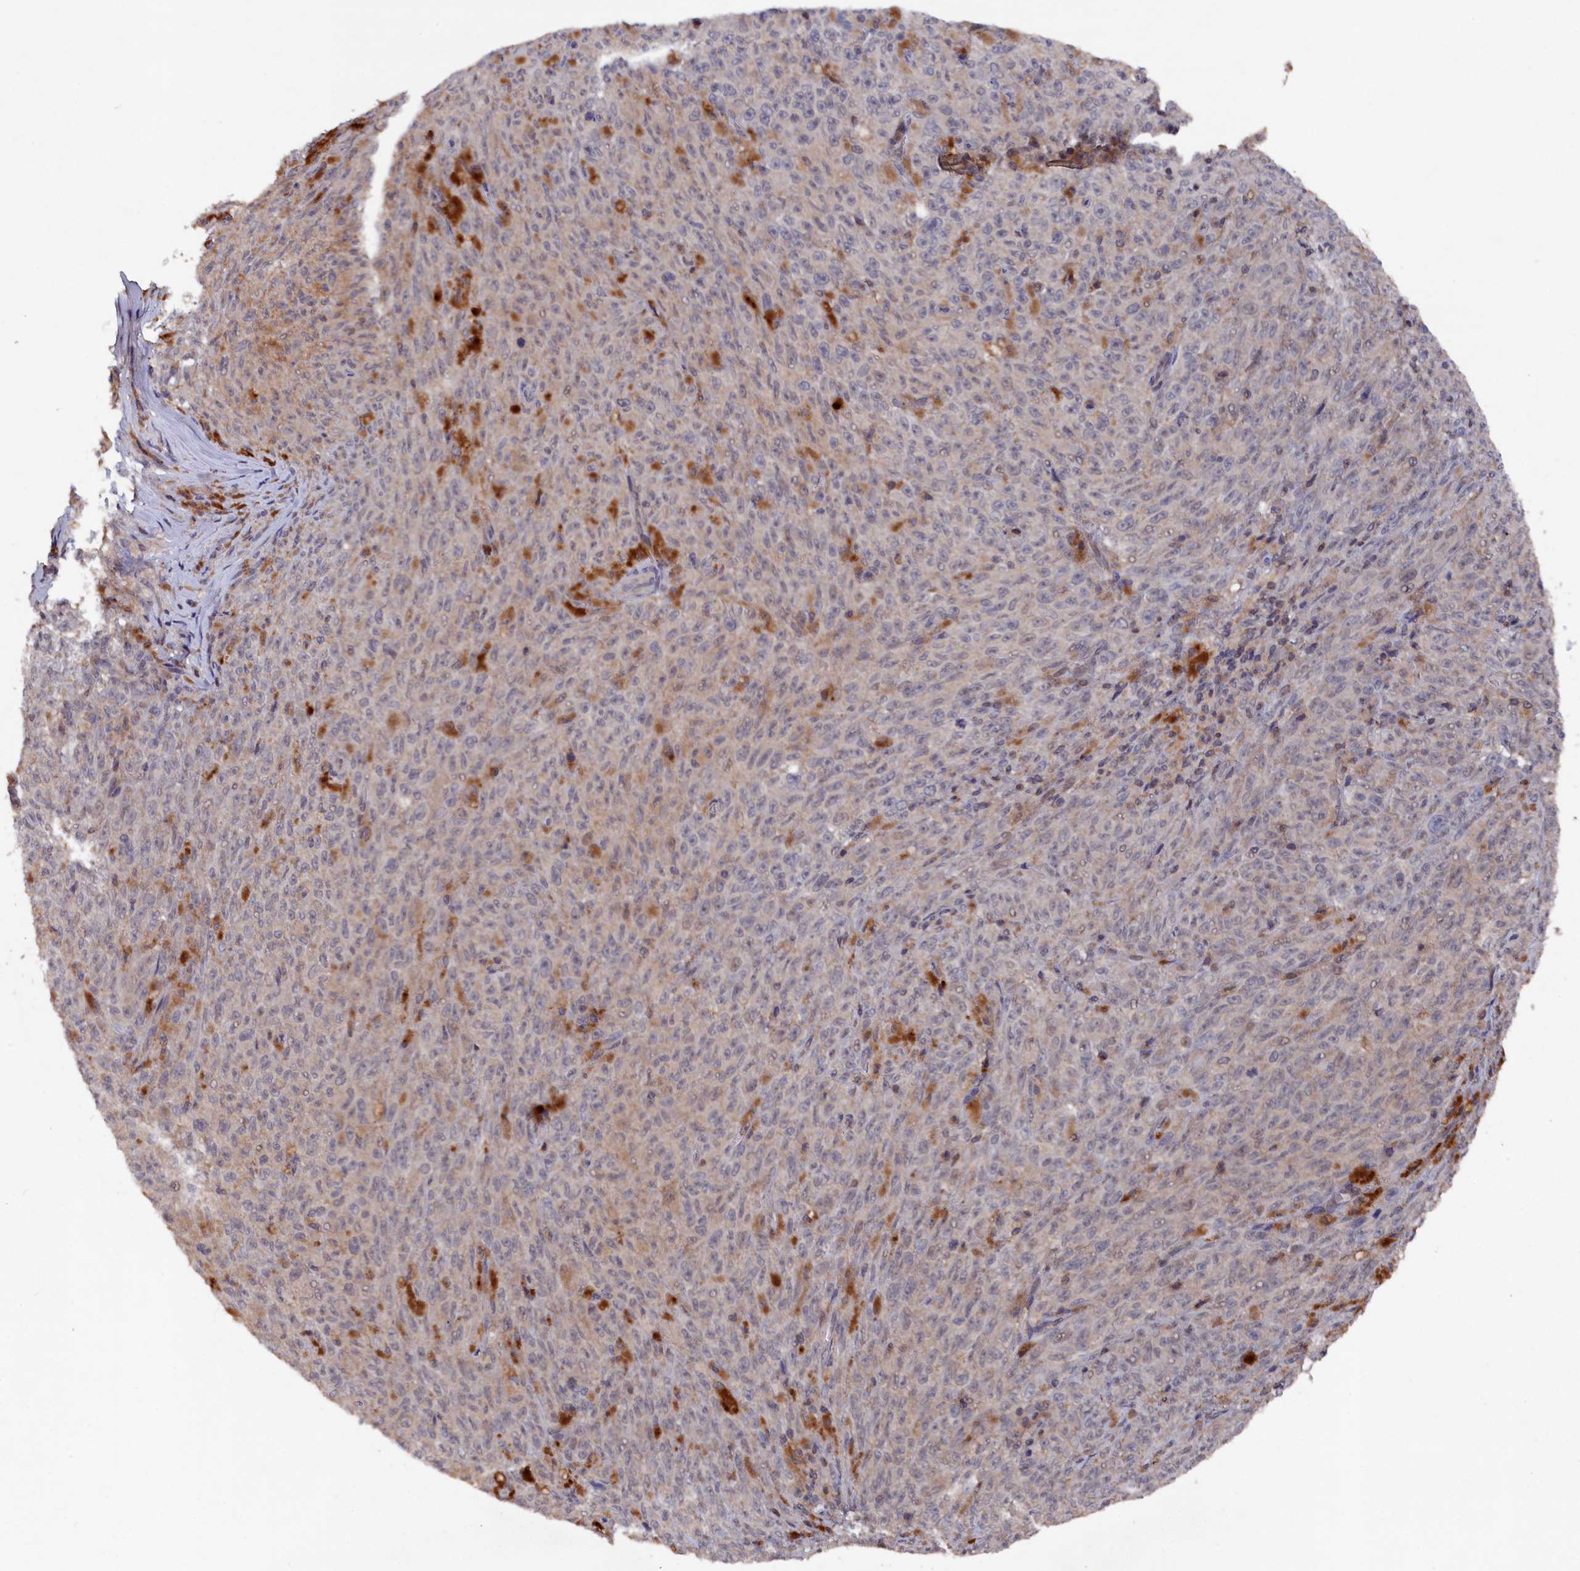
{"staining": {"intensity": "negative", "quantity": "none", "location": "none"}, "tissue": "melanoma", "cell_type": "Tumor cells", "image_type": "cancer", "snomed": [{"axis": "morphology", "description": "Malignant melanoma, NOS"}, {"axis": "topography", "description": "Skin"}], "caption": "Protein analysis of melanoma shows no significant expression in tumor cells.", "gene": "TMC5", "patient": {"sex": "female", "age": 82}}